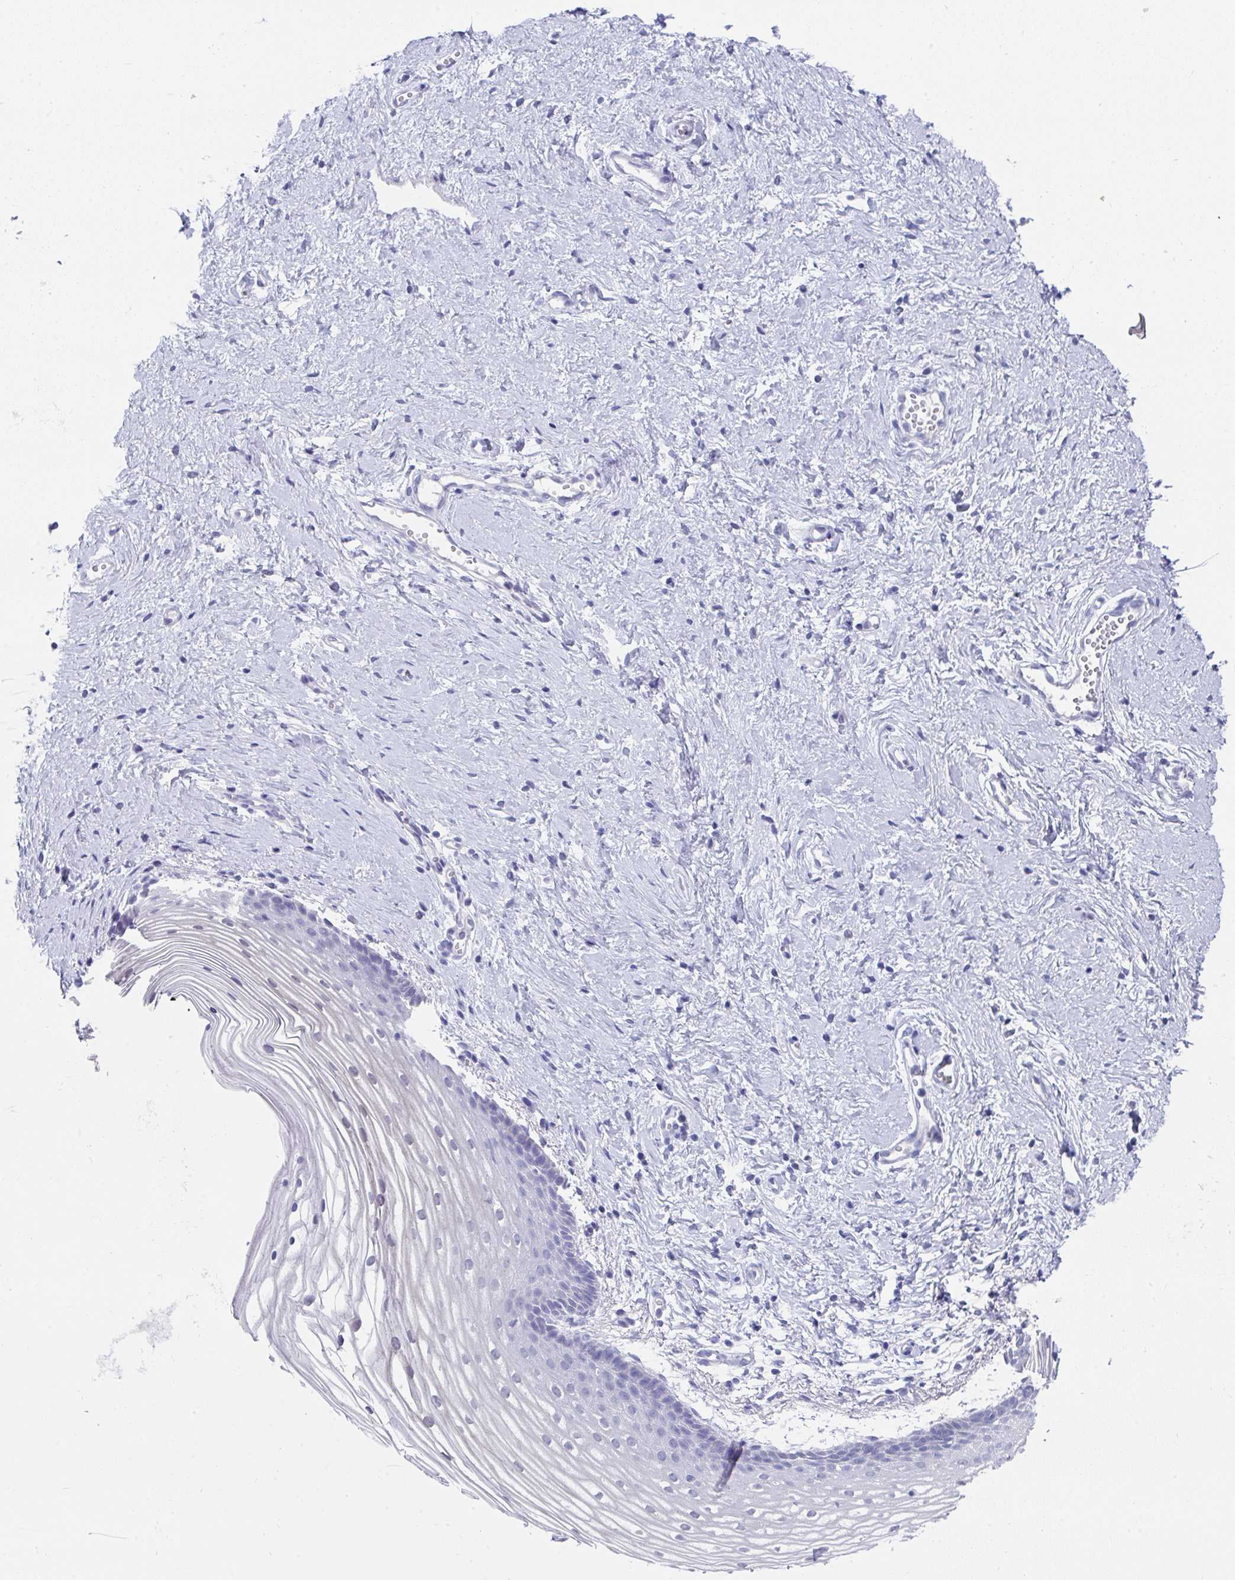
{"staining": {"intensity": "negative", "quantity": "none", "location": "none"}, "tissue": "vagina", "cell_type": "Squamous epithelial cells", "image_type": "normal", "snomed": [{"axis": "morphology", "description": "Normal tissue, NOS"}, {"axis": "topography", "description": "Vagina"}], "caption": "This is an immunohistochemistry (IHC) micrograph of benign vagina. There is no staining in squamous epithelial cells.", "gene": "TNFRSF8", "patient": {"sex": "female", "age": 56}}